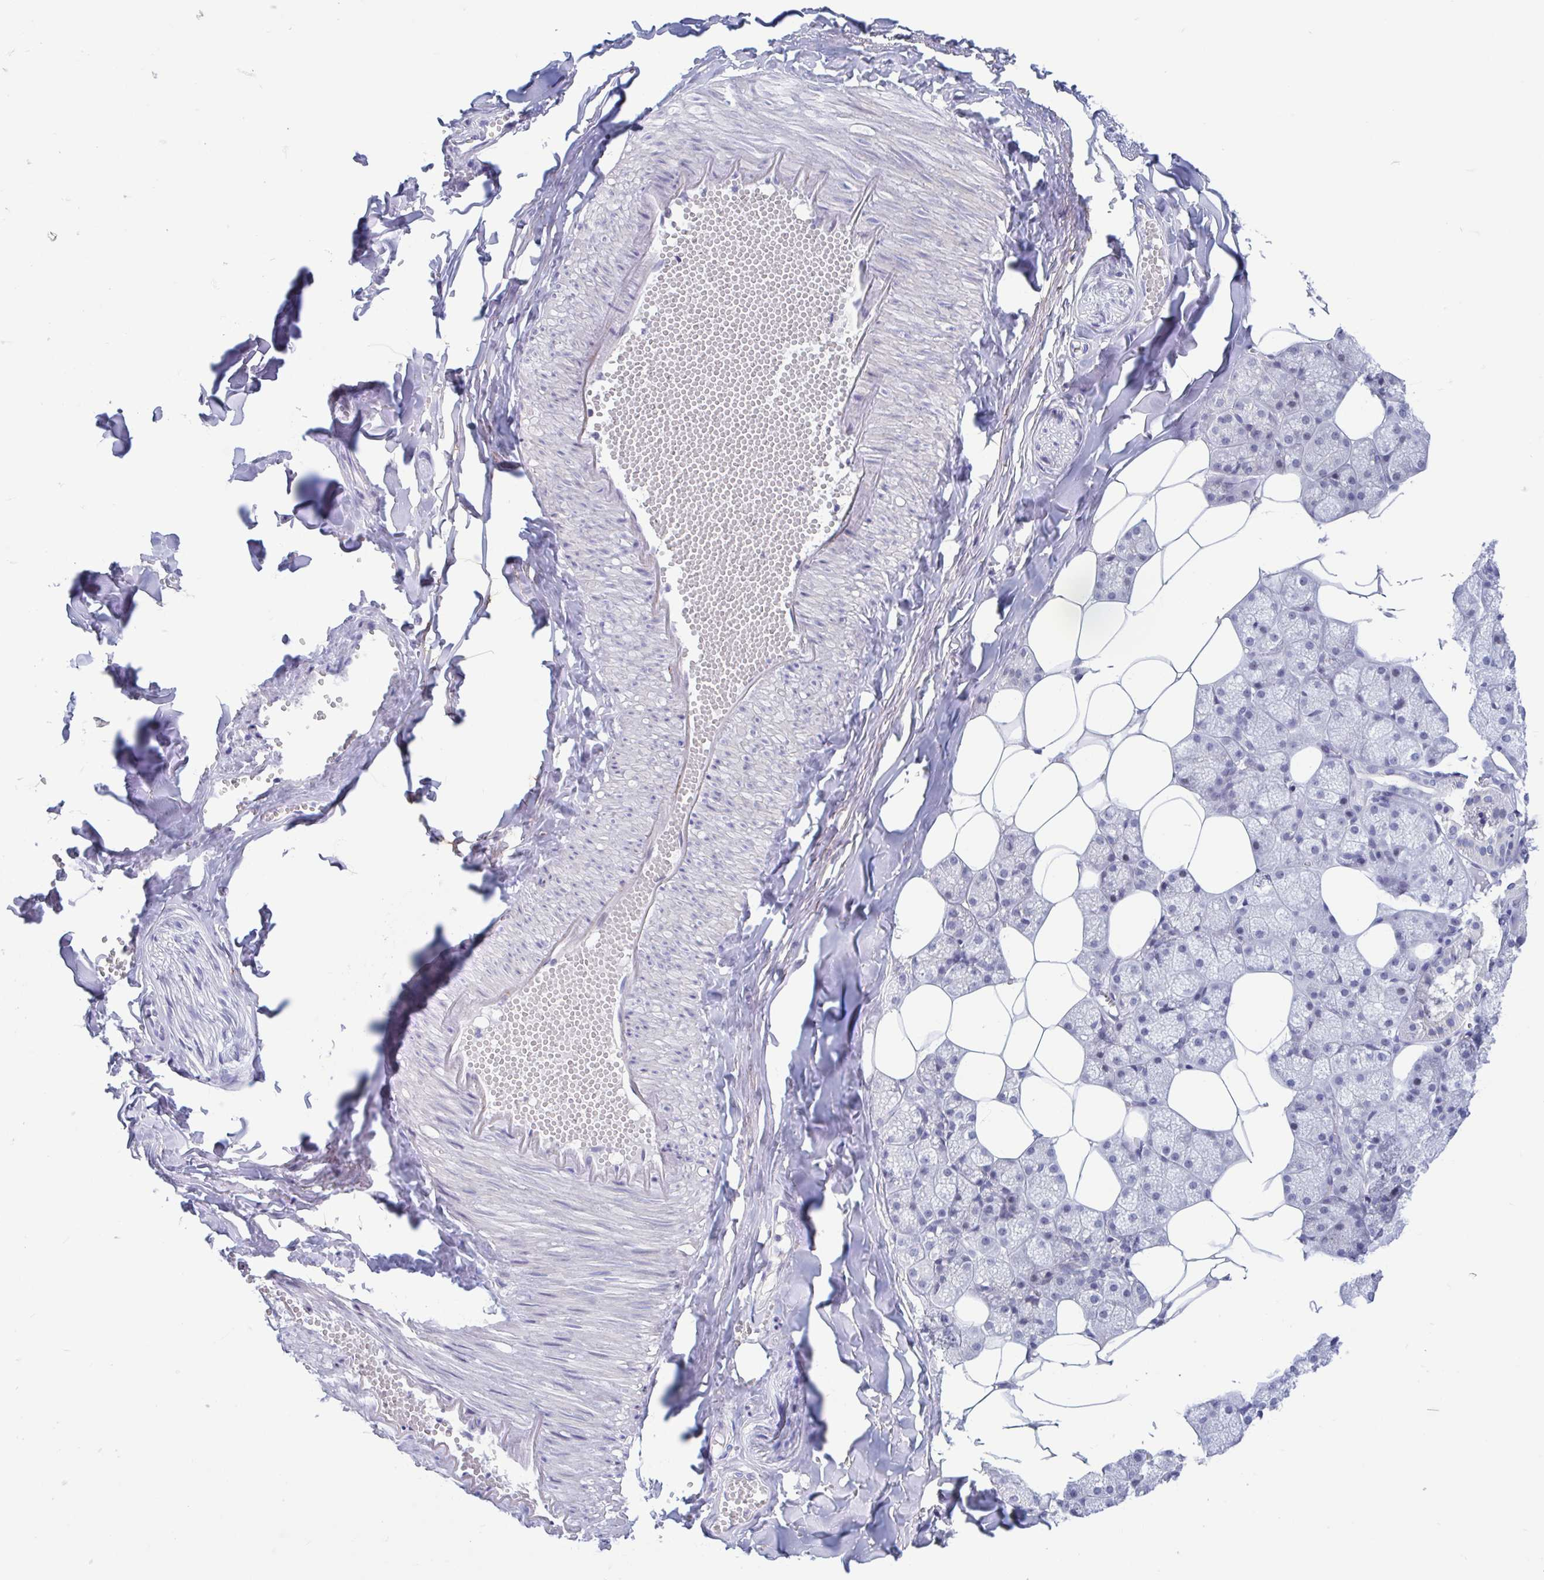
{"staining": {"intensity": "weak", "quantity": "<25%", "location": "nuclear"}, "tissue": "salivary gland", "cell_type": "Glandular cells", "image_type": "normal", "snomed": [{"axis": "morphology", "description": "Normal tissue, NOS"}, {"axis": "topography", "description": "Salivary gland"}, {"axis": "topography", "description": "Peripheral nerve tissue"}], "caption": "Benign salivary gland was stained to show a protein in brown. There is no significant staining in glandular cells.", "gene": "PERM1", "patient": {"sex": "male", "age": 38}}